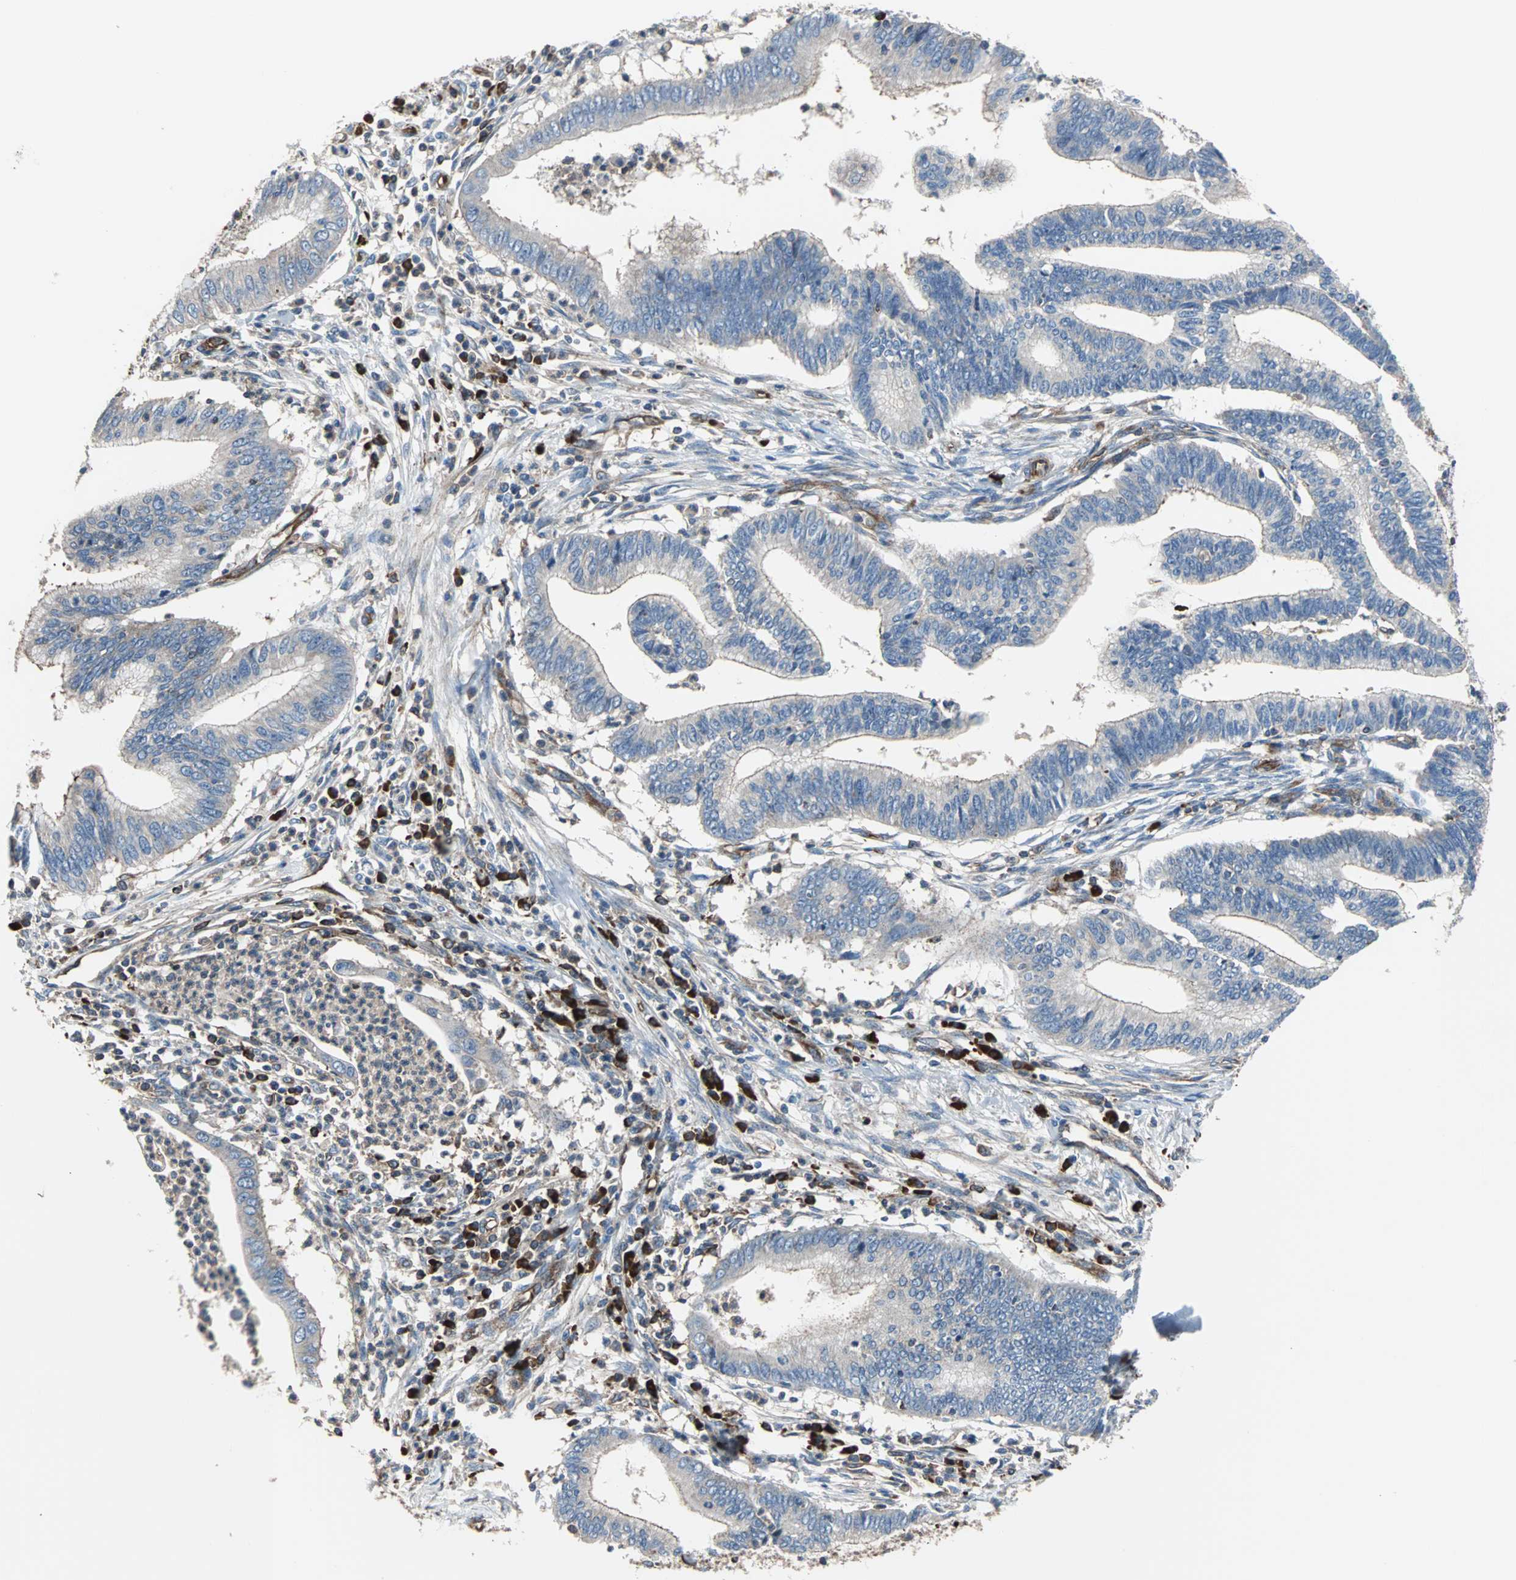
{"staining": {"intensity": "weak", "quantity": ">75%", "location": "cytoplasmic/membranous"}, "tissue": "cervical cancer", "cell_type": "Tumor cells", "image_type": "cancer", "snomed": [{"axis": "morphology", "description": "Adenocarcinoma, NOS"}, {"axis": "topography", "description": "Cervix"}], "caption": "Immunohistochemistry (IHC) of human adenocarcinoma (cervical) reveals low levels of weak cytoplasmic/membranous positivity in about >75% of tumor cells.", "gene": "PLCG2", "patient": {"sex": "female", "age": 36}}